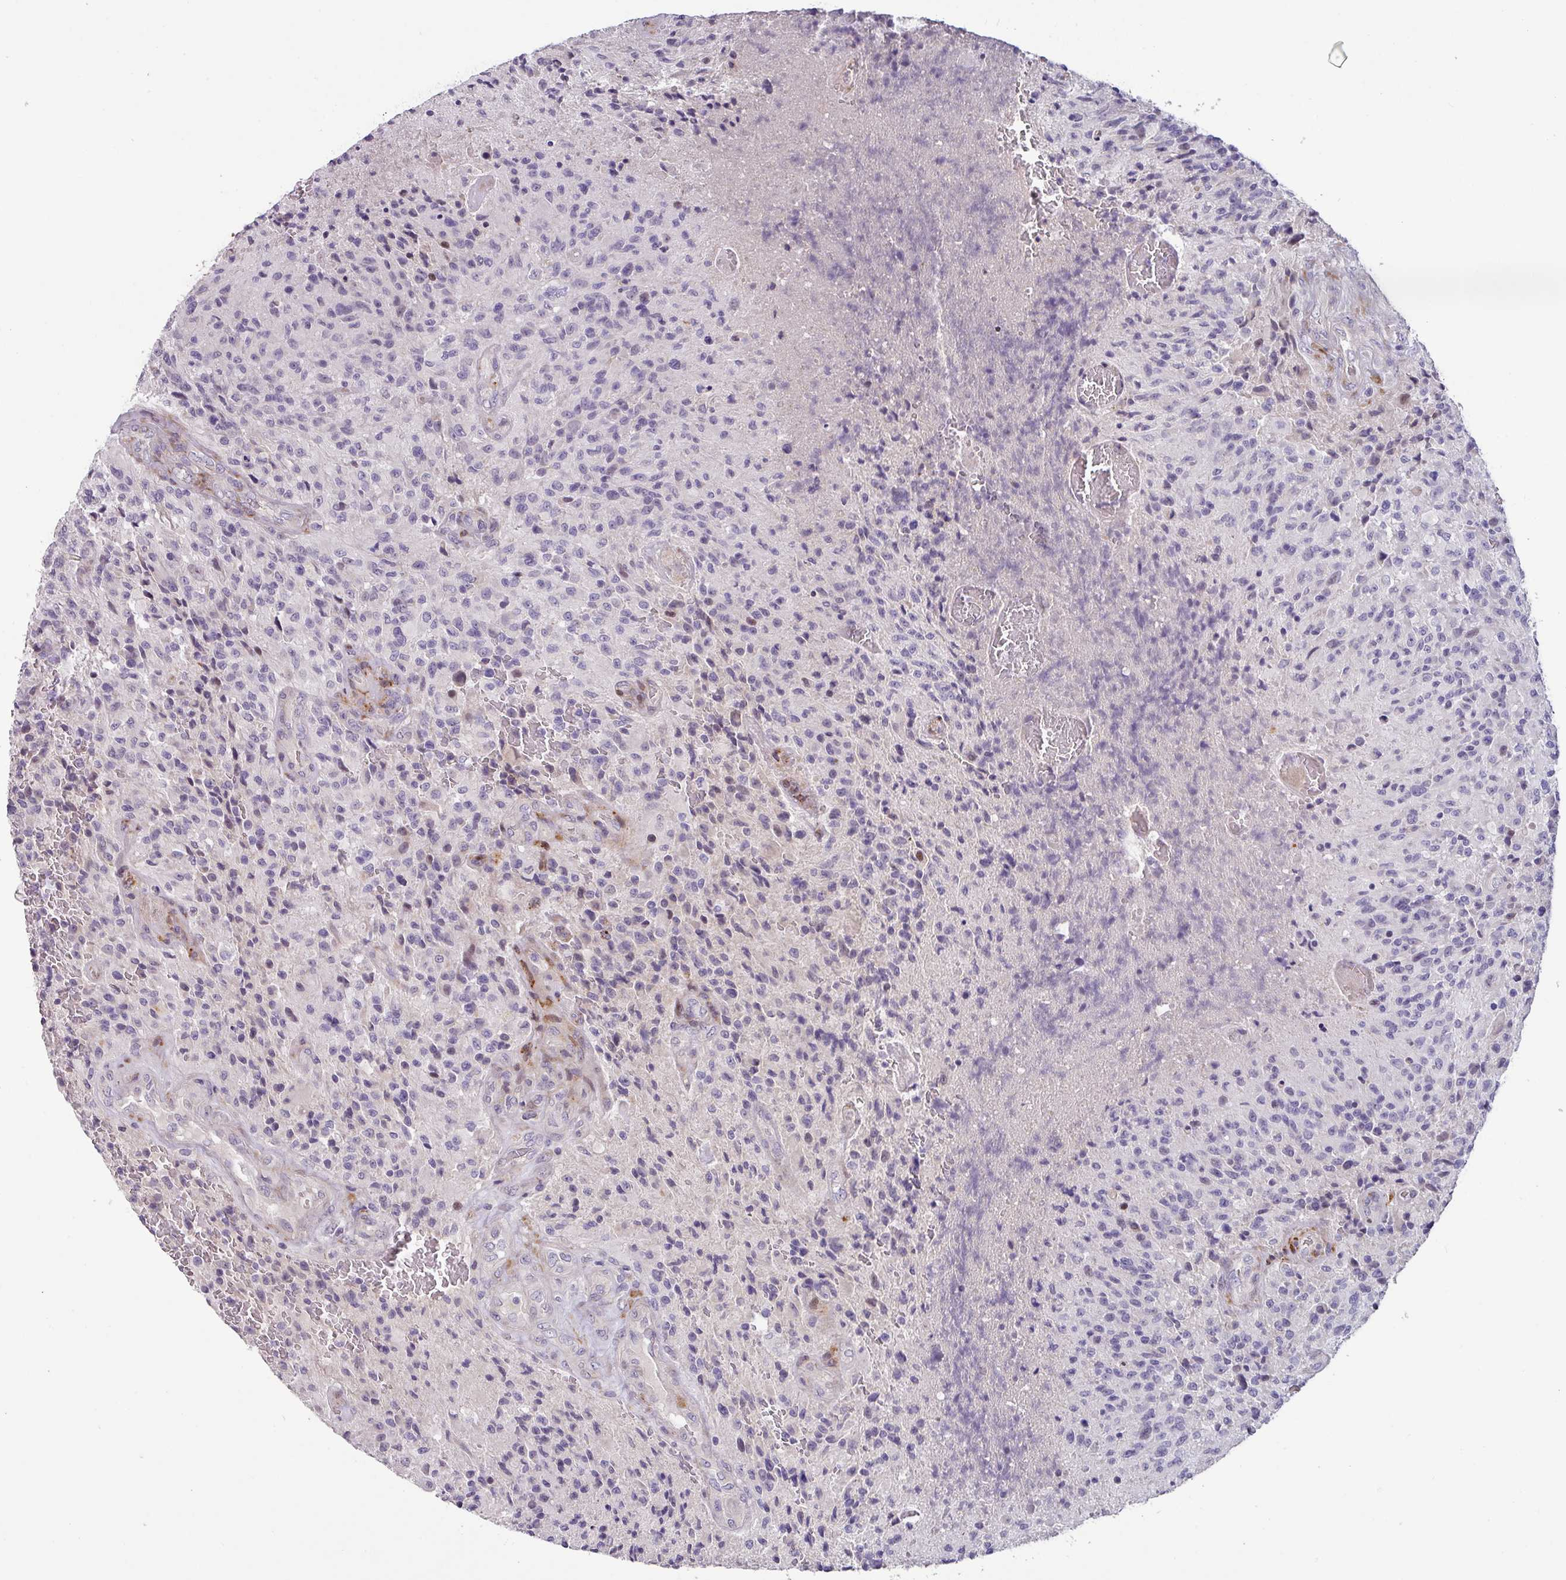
{"staining": {"intensity": "negative", "quantity": "none", "location": "none"}, "tissue": "glioma", "cell_type": "Tumor cells", "image_type": "cancer", "snomed": [{"axis": "morphology", "description": "Normal tissue, NOS"}, {"axis": "morphology", "description": "Glioma, malignant, High grade"}, {"axis": "topography", "description": "Cerebral cortex"}], "caption": "The photomicrograph shows no significant expression in tumor cells of glioma.", "gene": "KLHL3", "patient": {"sex": "male", "age": 56}}